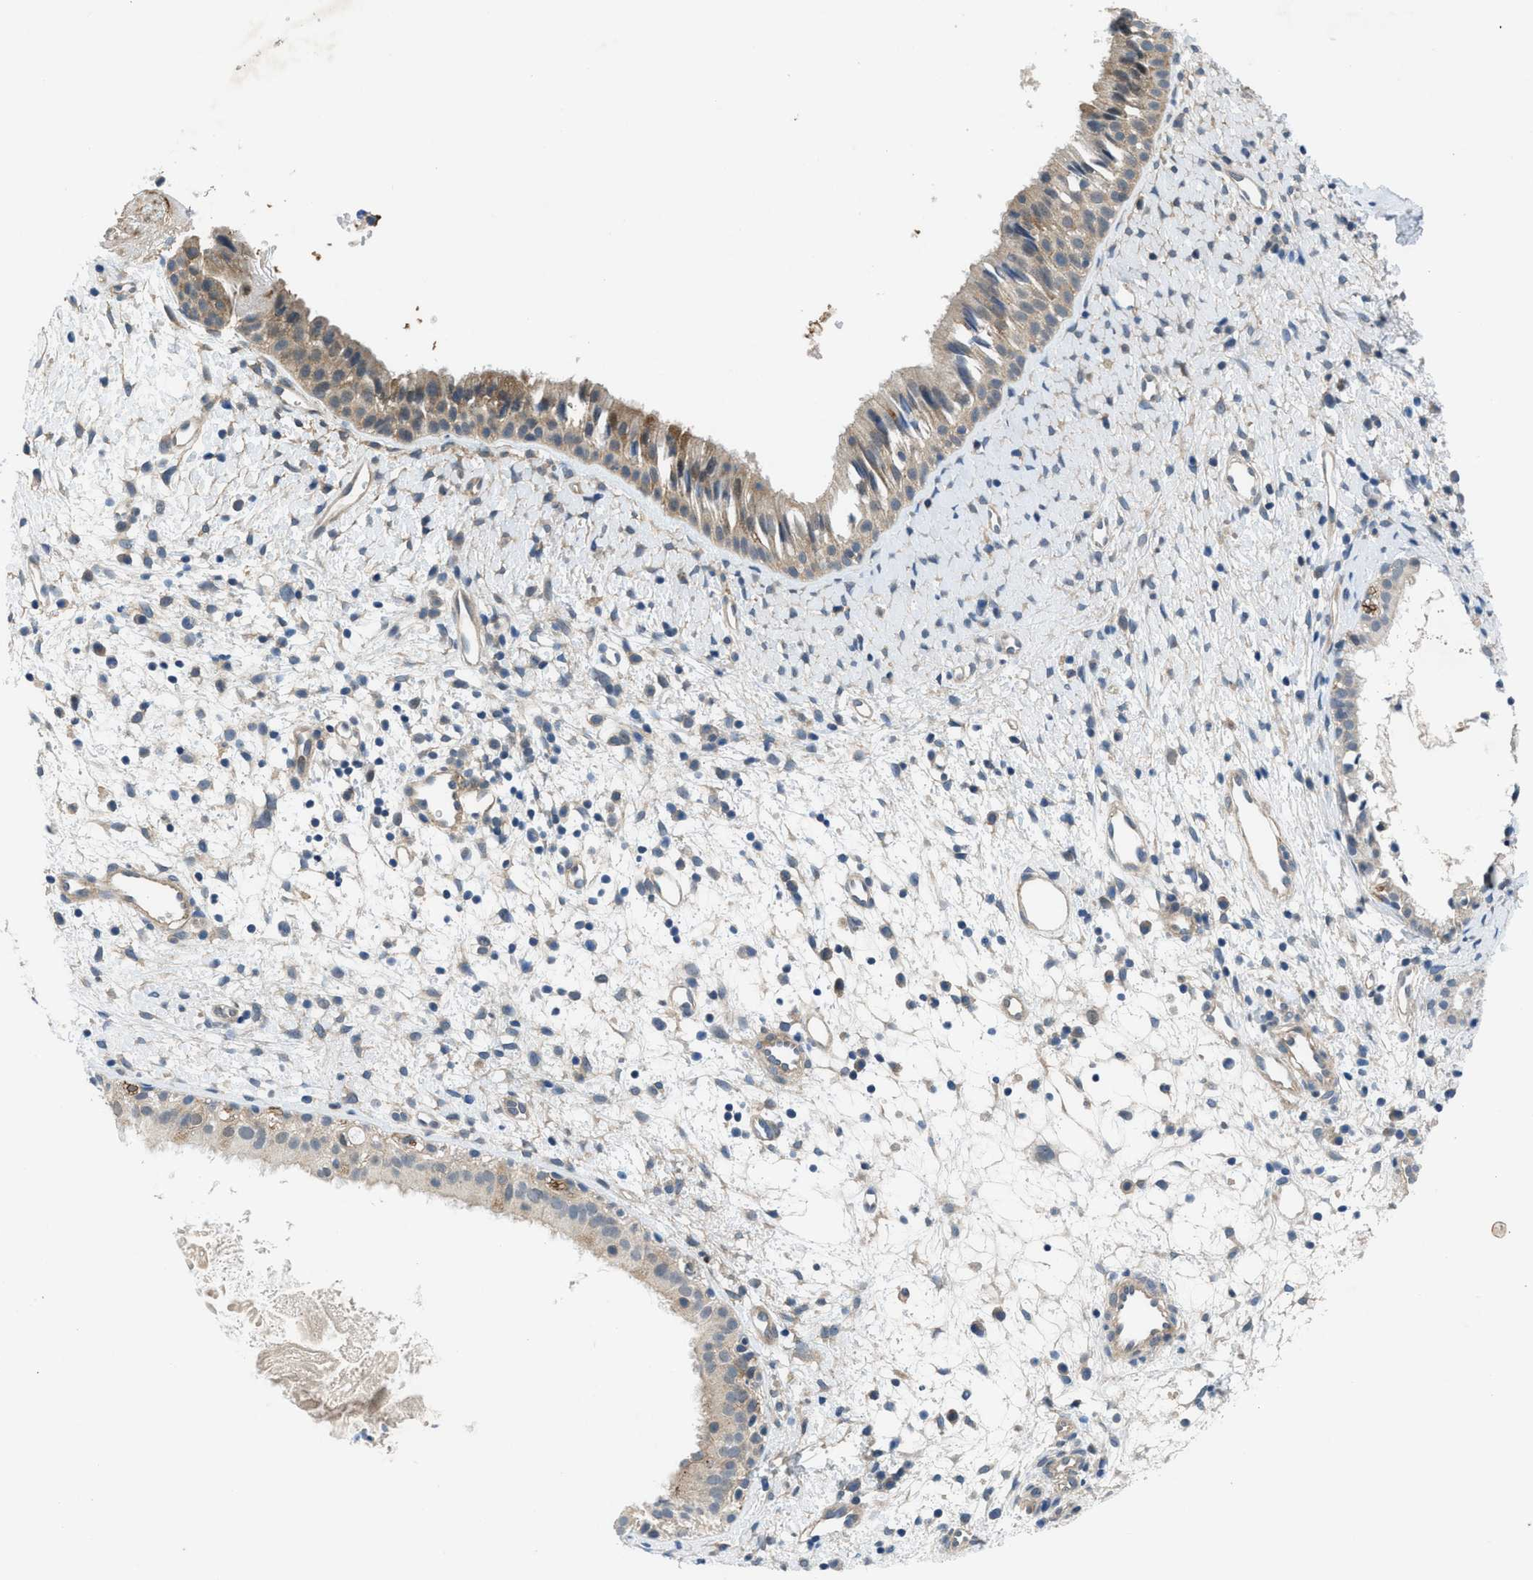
{"staining": {"intensity": "weak", "quantity": ">75%", "location": "cytoplasmic/membranous"}, "tissue": "nasopharynx", "cell_type": "Respiratory epithelial cells", "image_type": "normal", "snomed": [{"axis": "morphology", "description": "Normal tissue, NOS"}, {"axis": "topography", "description": "Nasopharynx"}], "caption": "A low amount of weak cytoplasmic/membranous expression is seen in about >75% of respiratory epithelial cells in normal nasopharynx.", "gene": "PANX1", "patient": {"sex": "male", "age": 22}}